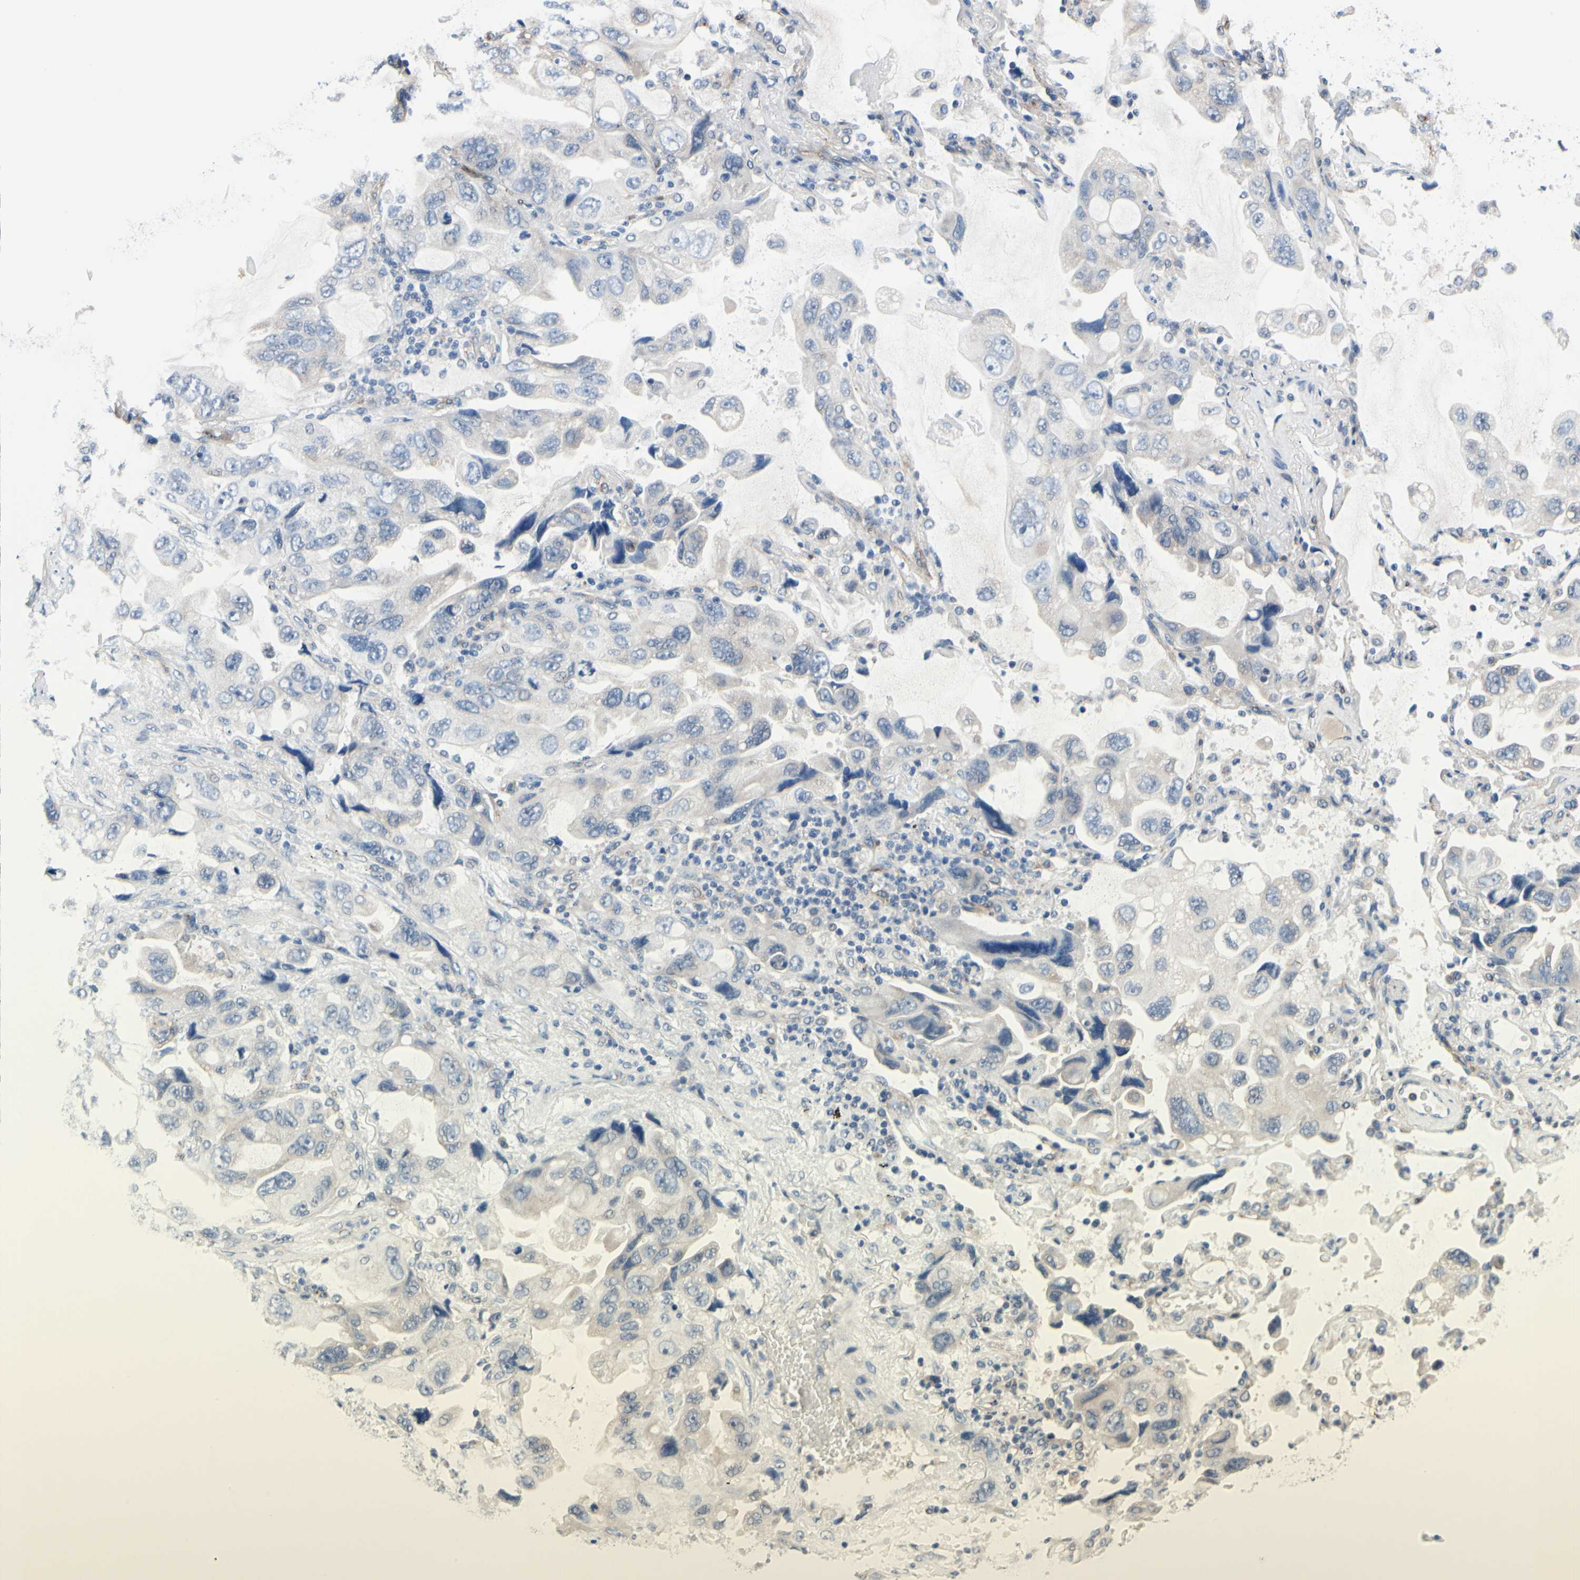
{"staining": {"intensity": "negative", "quantity": "none", "location": "none"}, "tissue": "lung cancer", "cell_type": "Tumor cells", "image_type": "cancer", "snomed": [{"axis": "morphology", "description": "Squamous cell carcinoma, NOS"}, {"axis": "topography", "description": "Lung"}], "caption": "This is an immunohistochemistry (IHC) histopathology image of human lung cancer (squamous cell carcinoma). There is no staining in tumor cells.", "gene": "PRKAR2B", "patient": {"sex": "female", "age": 73}}